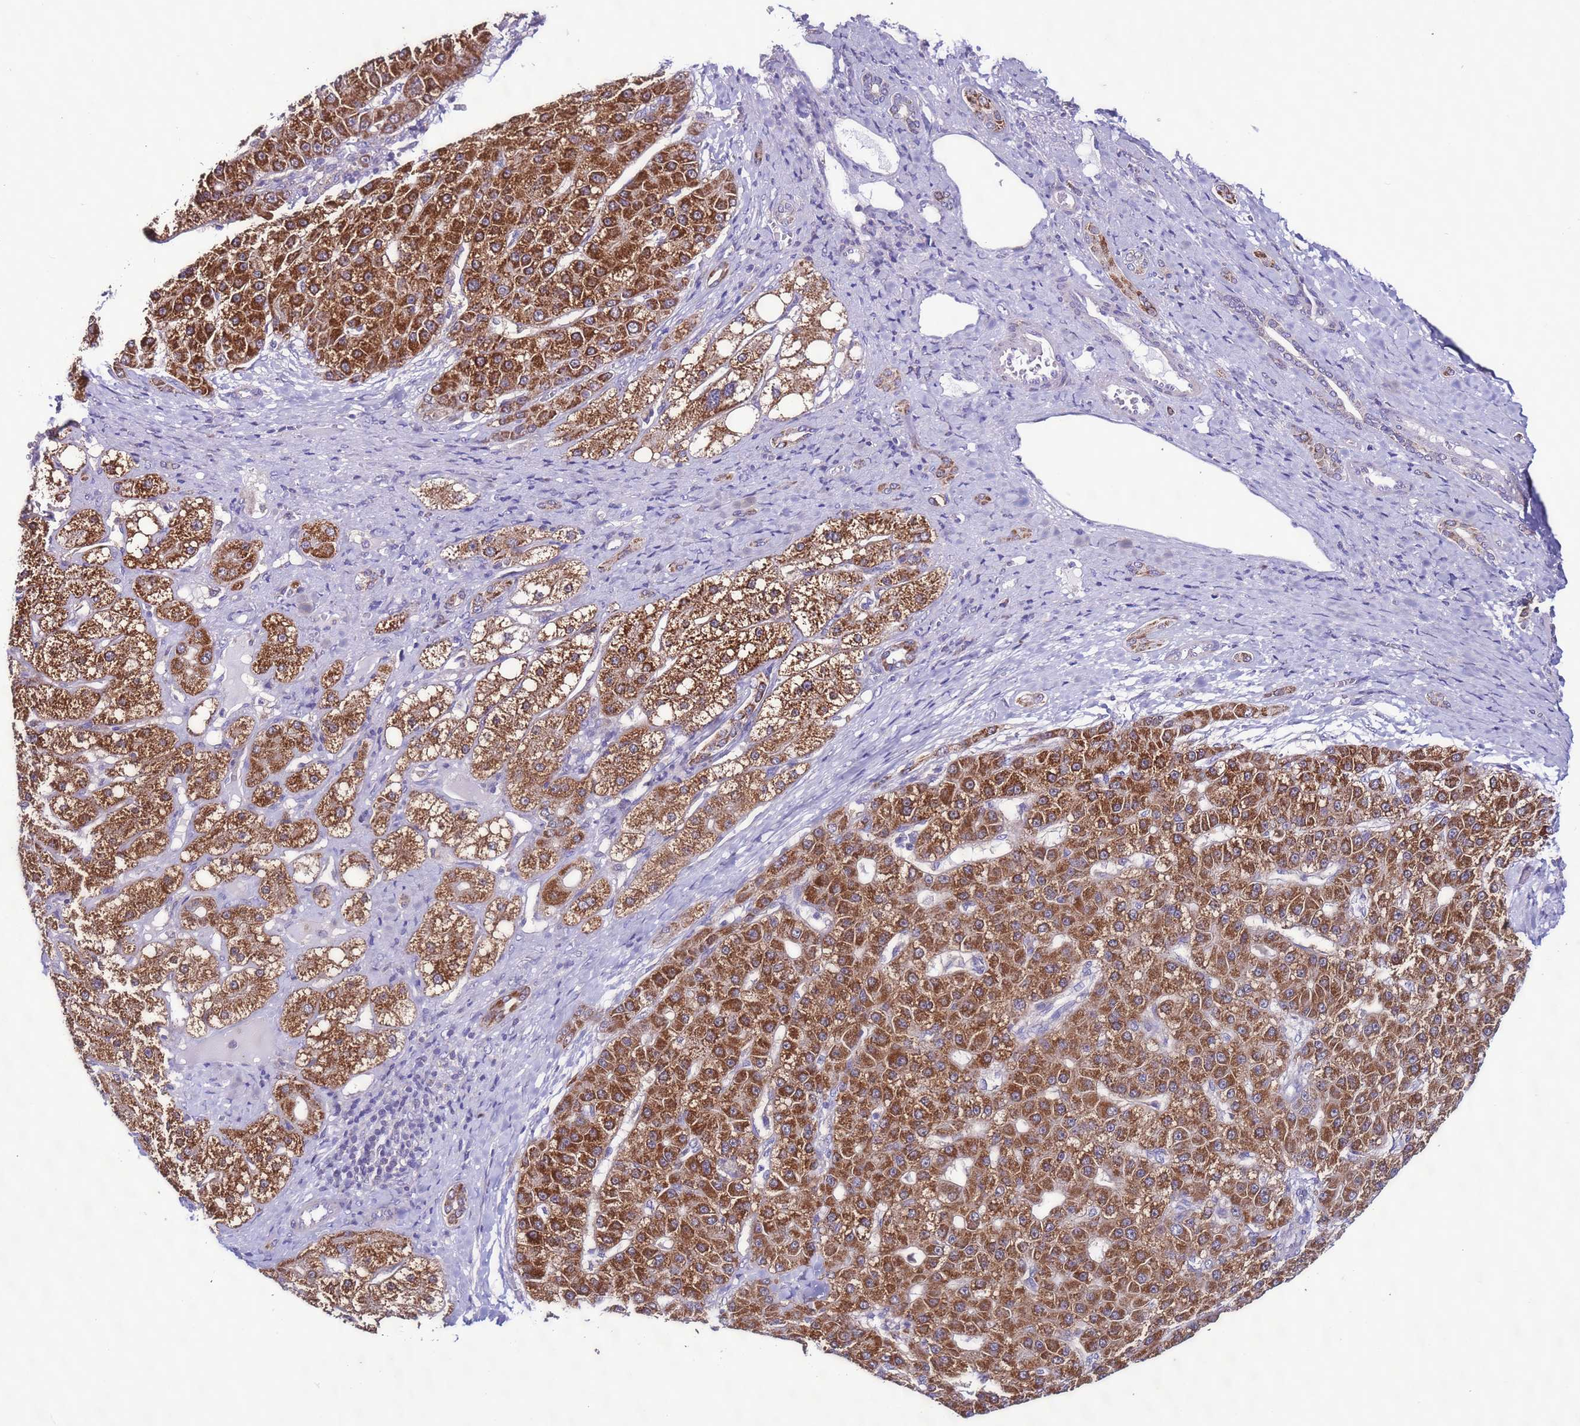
{"staining": {"intensity": "strong", "quantity": ">75%", "location": "cytoplasmic/membranous"}, "tissue": "liver cancer", "cell_type": "Tumor cells", "image_type": "cancer", "snomed": [{"axis": "morphology", "description": "Carcinoma, Hepatocellular, NOS"}, {"axis": "topography", "description": "Liver"}], "caption": "A photomicrograph of human liver hepatocellular carcinoma stained for a protein displays strong cytoplasmic/membranous brown staining in tumor cells.", "gene": "UEVLD", "patient": {"sex": "male", "age": 67}}